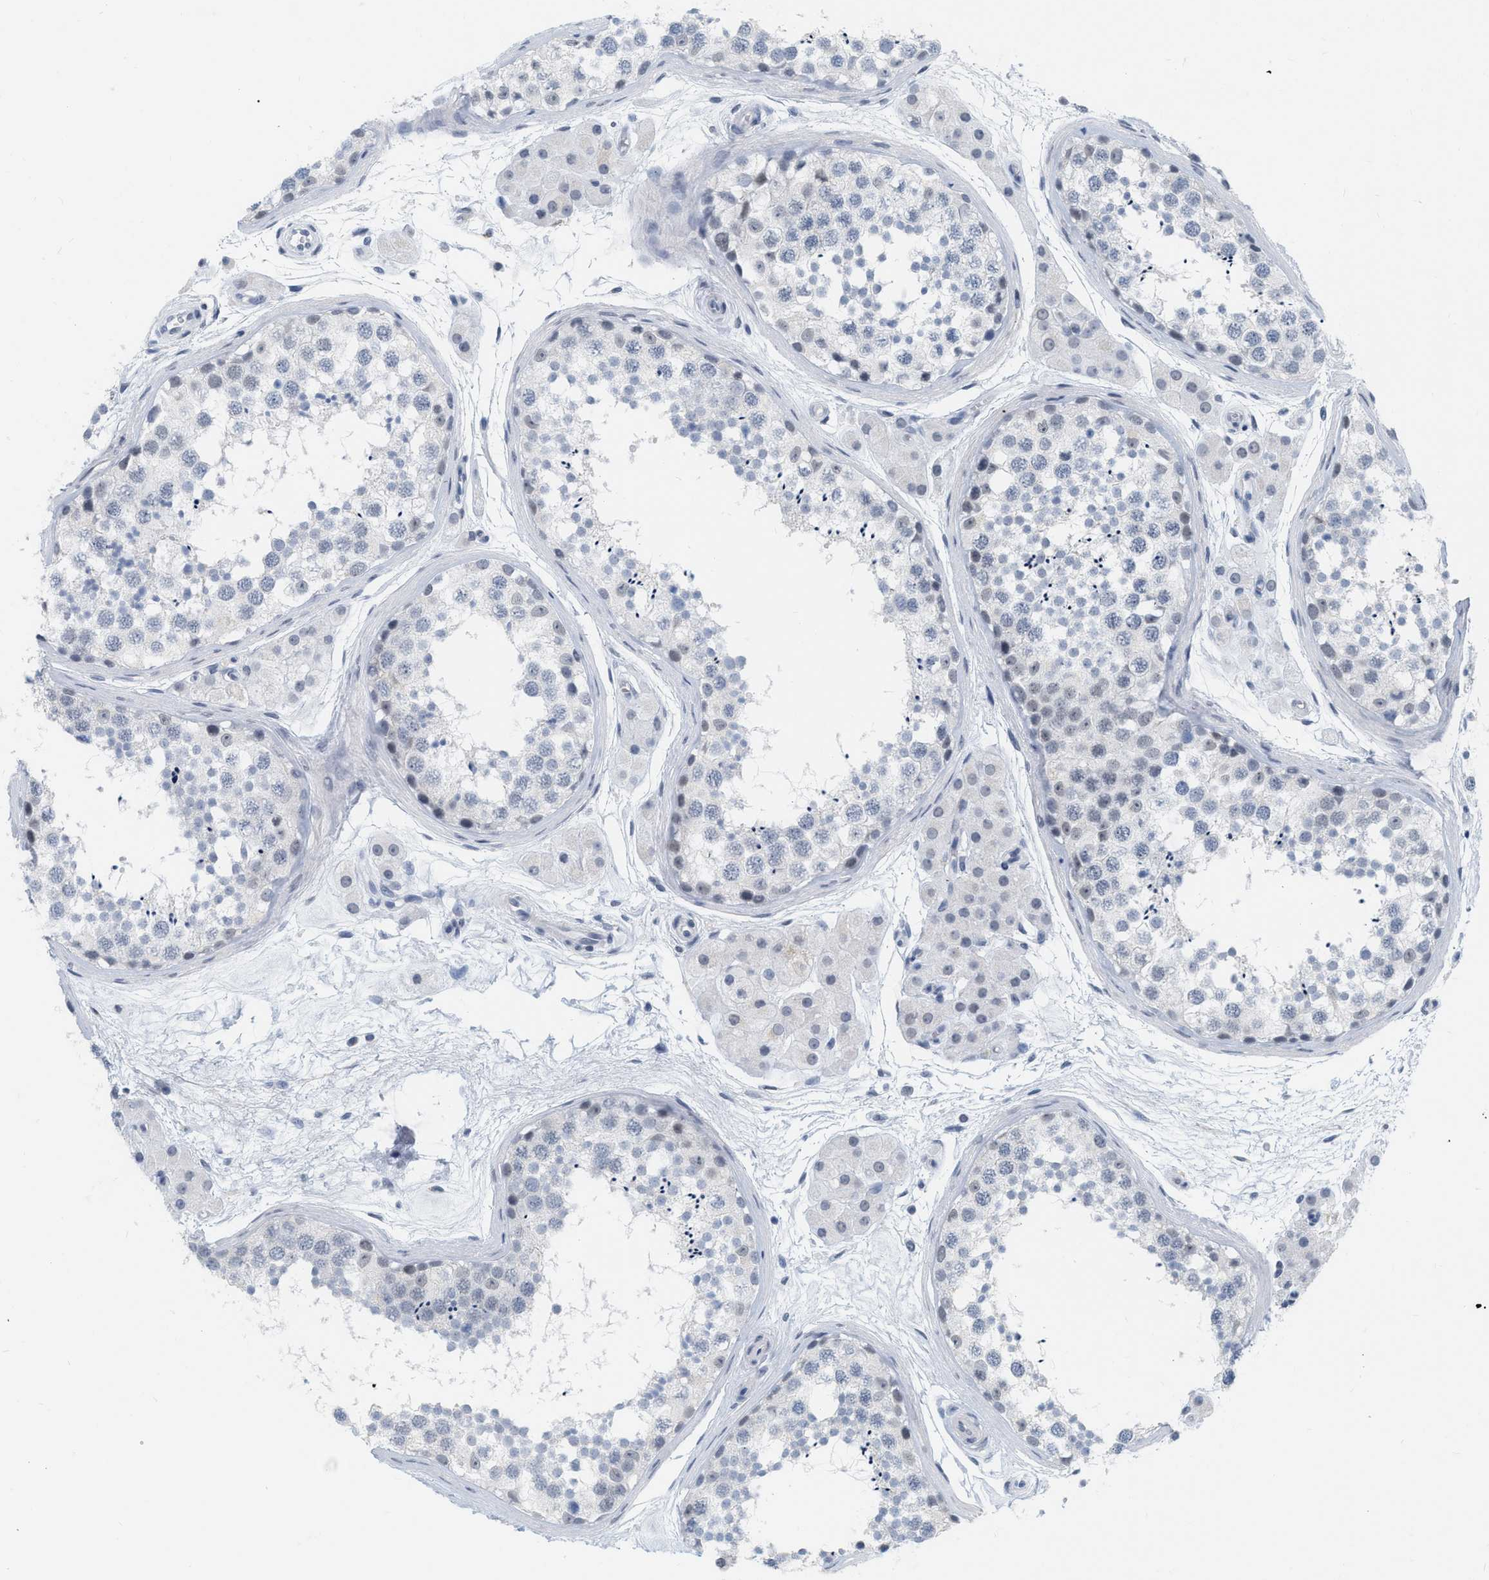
{"staining": {"intensity": "weak", "quantity": "<25%", "location": "nuclear"}, "tissue": "testis", "cell_type": "Cells in seminiferous ducts", "image_type": "normal", "snomed": [{"axis": "morphology", "description": "Normal tissue, NOS"}, {"axis": "topography", "description": "Testis"}], "caption": "The immunohistochemistry (IHC) histopathology image has no significant expression in cells in seminiferous ducts of testis. Nuclei are stained in blue.", "gene": "XIRP1", "patient": {"sex": "male", "age": 56}}